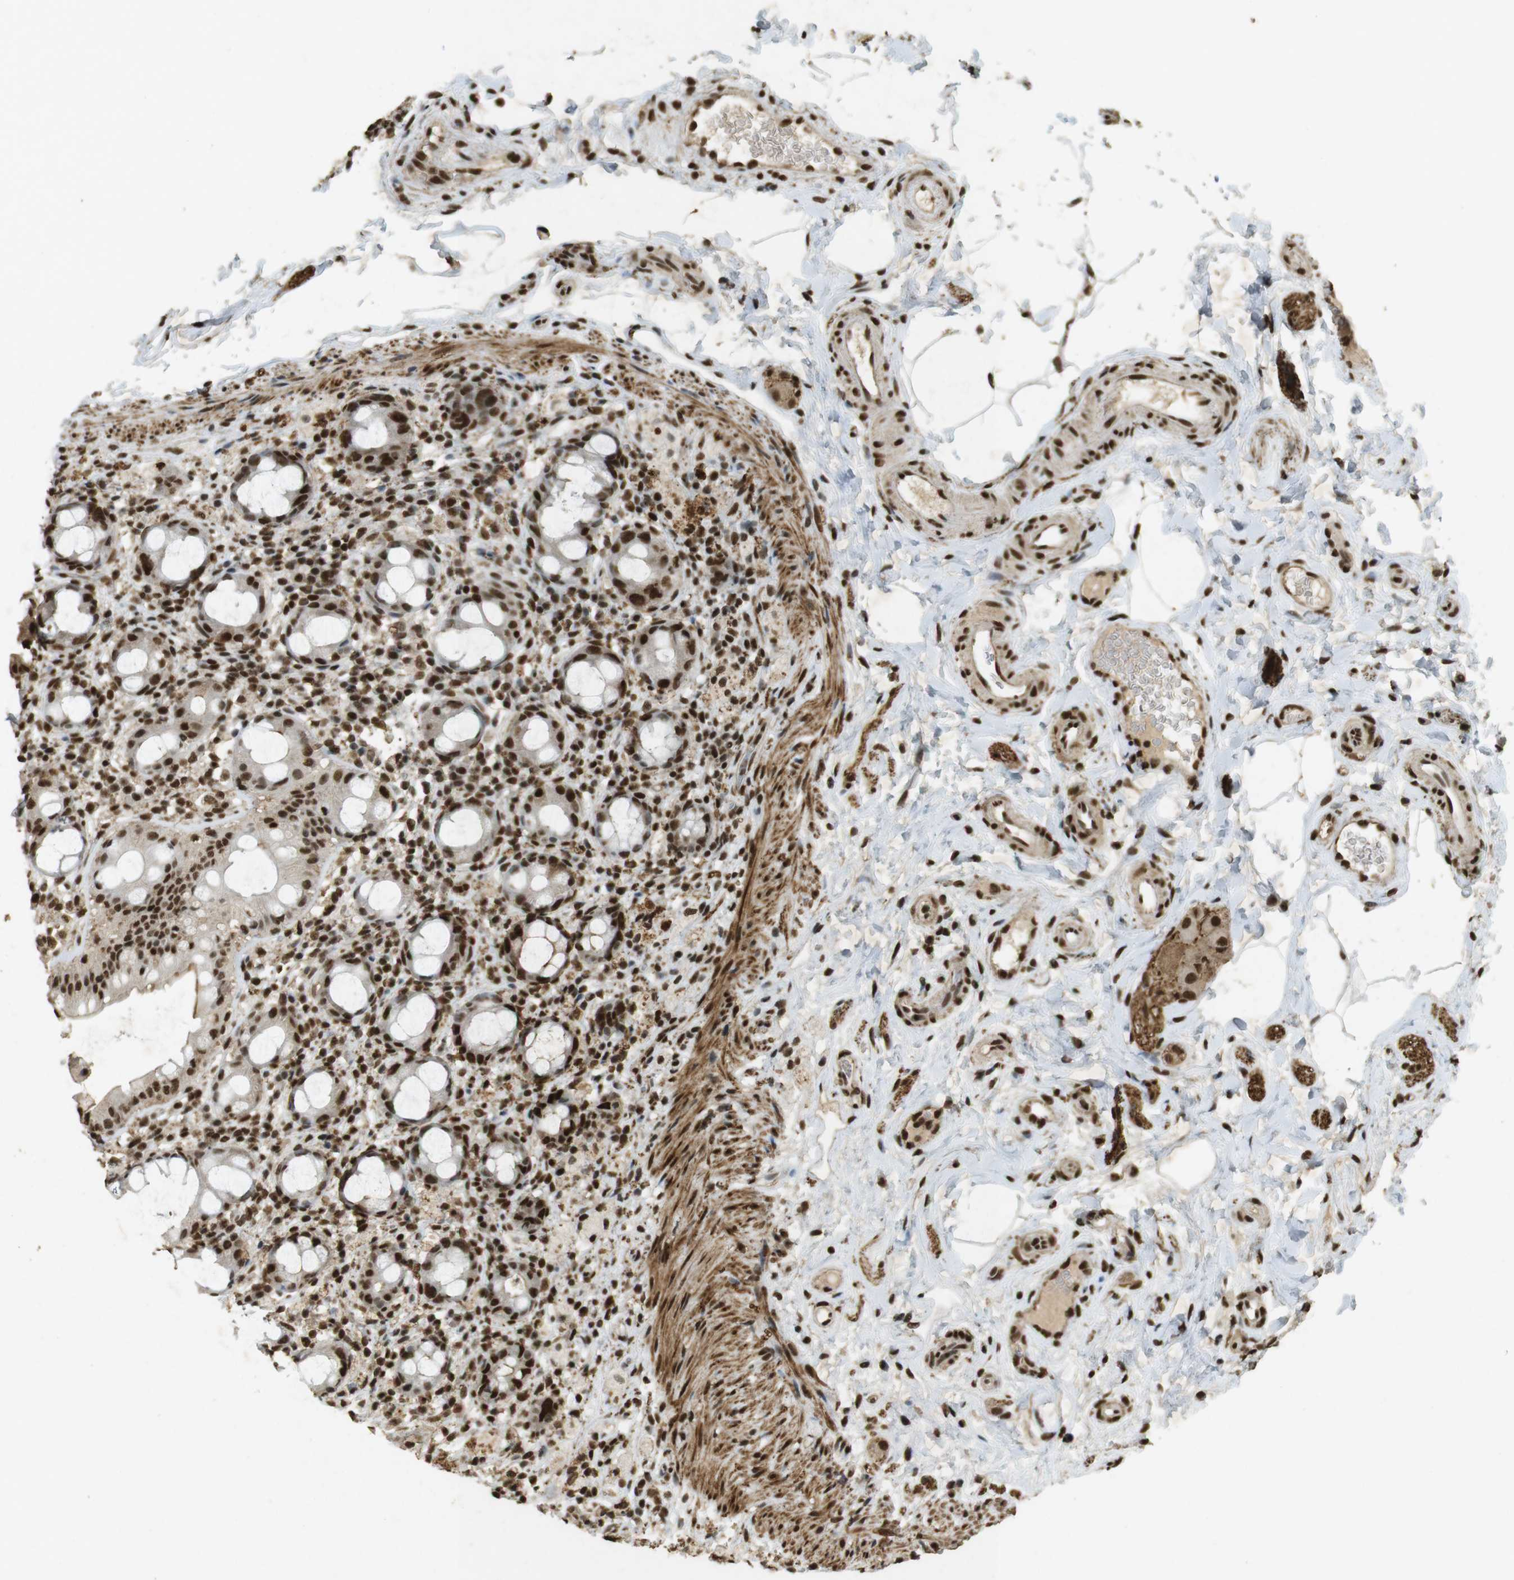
{"staining": {"intensity": "strong", "quantity": ">75%", "location": "cytoplasmic/membranous,nuclear"}, "tissue": "rectum", "cell_type": "Glandular cells", "image_type": "normal", "snomed": [{"axis": "morphology", "description": "Normal tissue, NOS"}, {"axis": "topography", "description": "Rectum"}], "caption": "Protein staining exhibits strong cytoplasmic/membranous,nuclear expression in about >75% of glandular cells in unremarkable rectum. The protein of interest is stained brown, and the nuclei are stained in blue (DAB IHC with brightfield microscopy, high magnification).", "gene": "GATA4", "patient": {"sex": "male", "age": 44}}